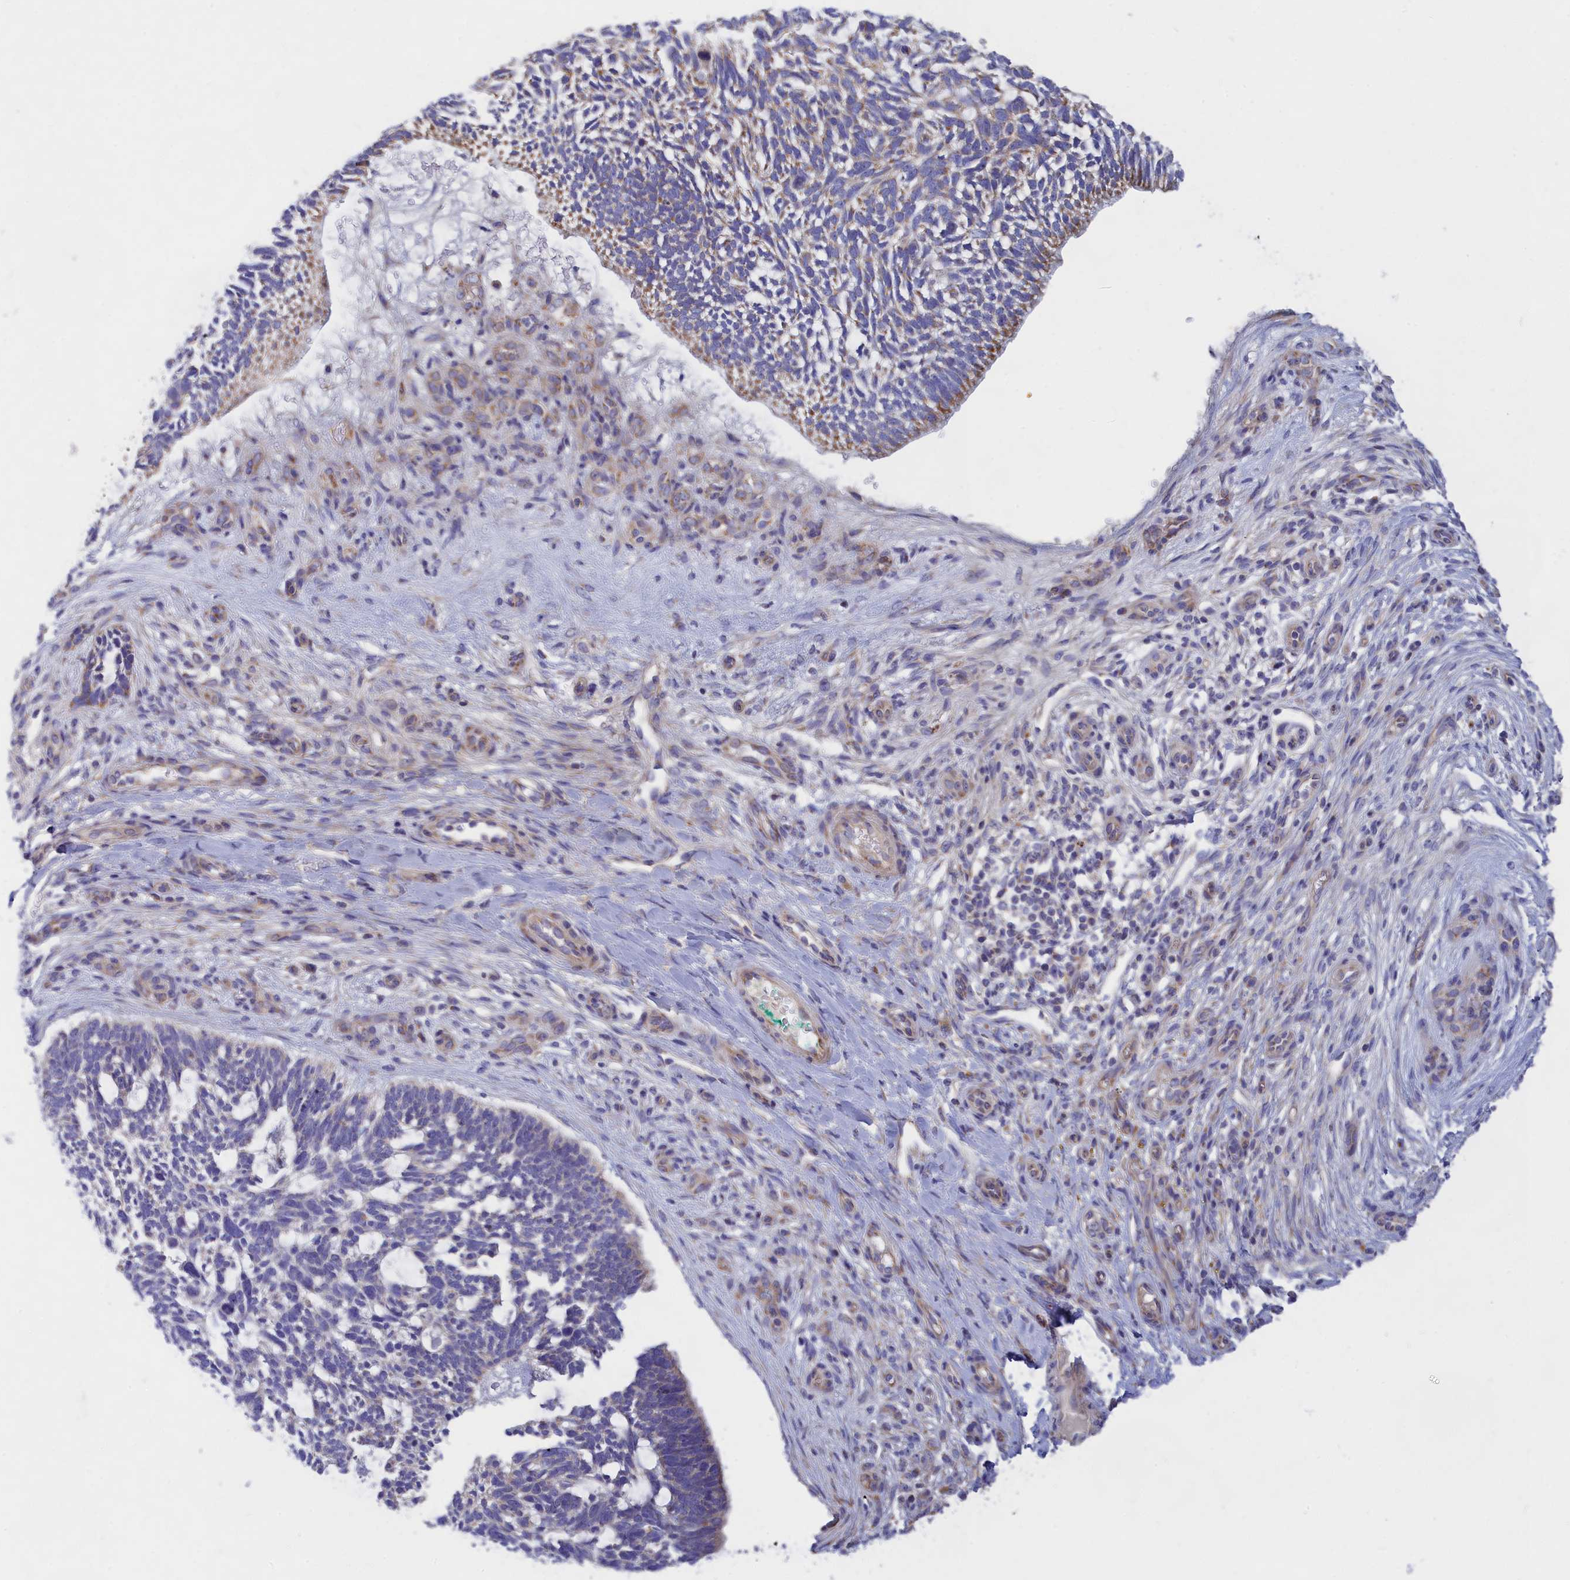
{"staining": {"intensity": "moderate", "quantity": "<25%", "location": "cytoplasmic/membranous"}, "tissue": "skin cancer", "cell_type": "Tumor cells", "image_type": "cancer", "snomed": [{"axis": "morphology", "description": "Basal cell carcinoma"}, {"axis": "topography", "description": "Skin"}], "caption": "IHC image of skin cancer (basal cell carcinoma) stained for a protein (brown), which displays low levels of moderate cytoplasmic/membranous positivity in about <25% of tumor cells.", "gene": "TMEM30B", "patient": {"sex": "male", "age": 88}}